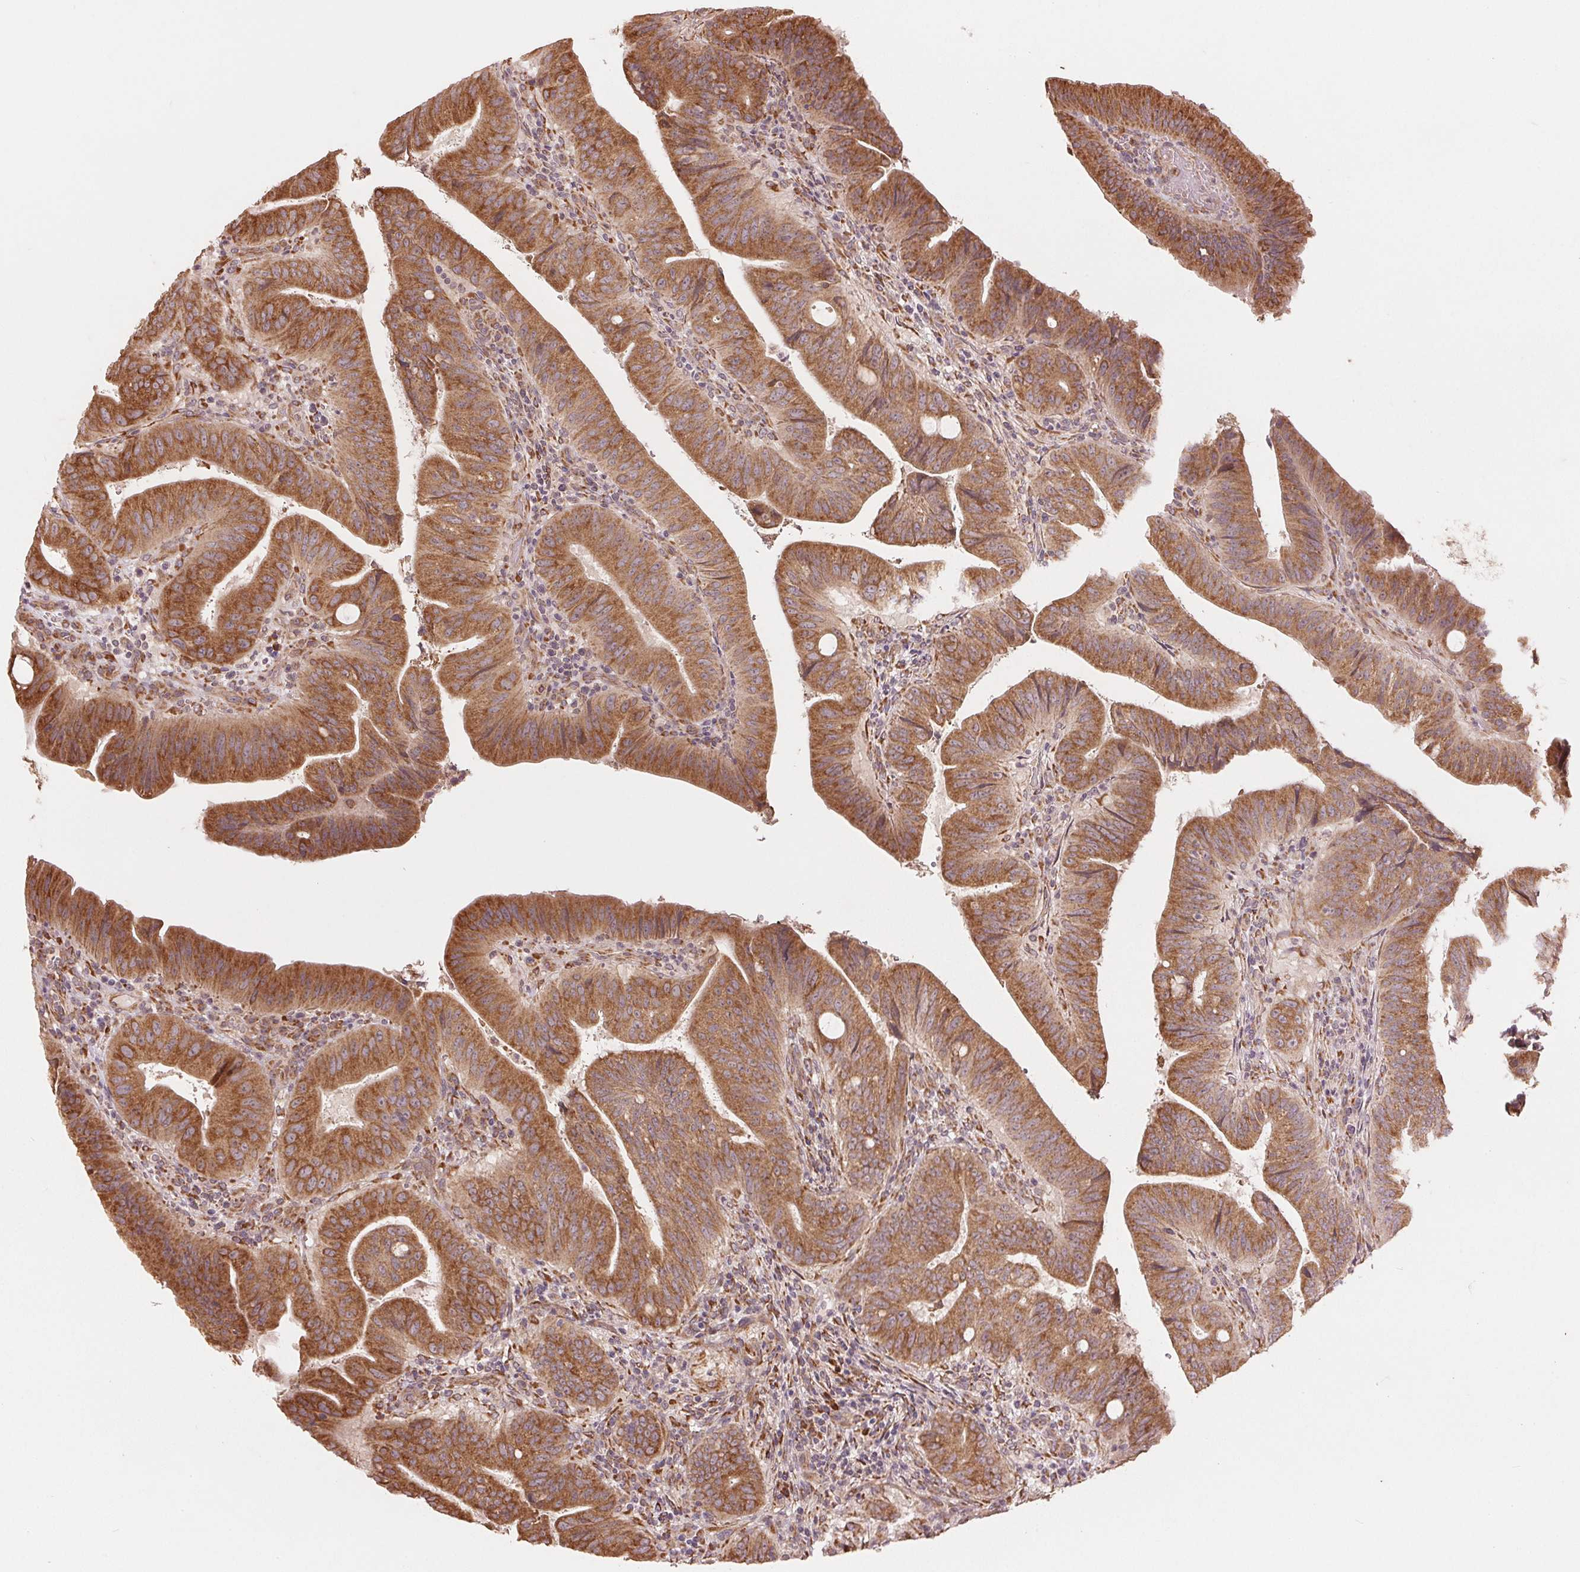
{"staining": {"intensity": "strong", "quantity": ">75%", "location": "cytoplasmic/membranous"}, "tissue": "colorectal cancer", "cell_type": "Tumor cells", "image_type": "cancer", "snomed": [{"axis": "morphology", "description": "Adenocarcinoma, NOS"}, {"axis": "topography", "description": "Colon"}], "caption": "Protein positivity by immunohistochemistry (IHC) exhibits strong cytoplasmic/membranous staining in about >75% of tumor cells in colorectal adenocarcinoma. (brown staining indicates protein expression, while blue staining denotes nuclei).", "gene": "SLC20A1", "patient": {"sex": "female", "age": 43}}